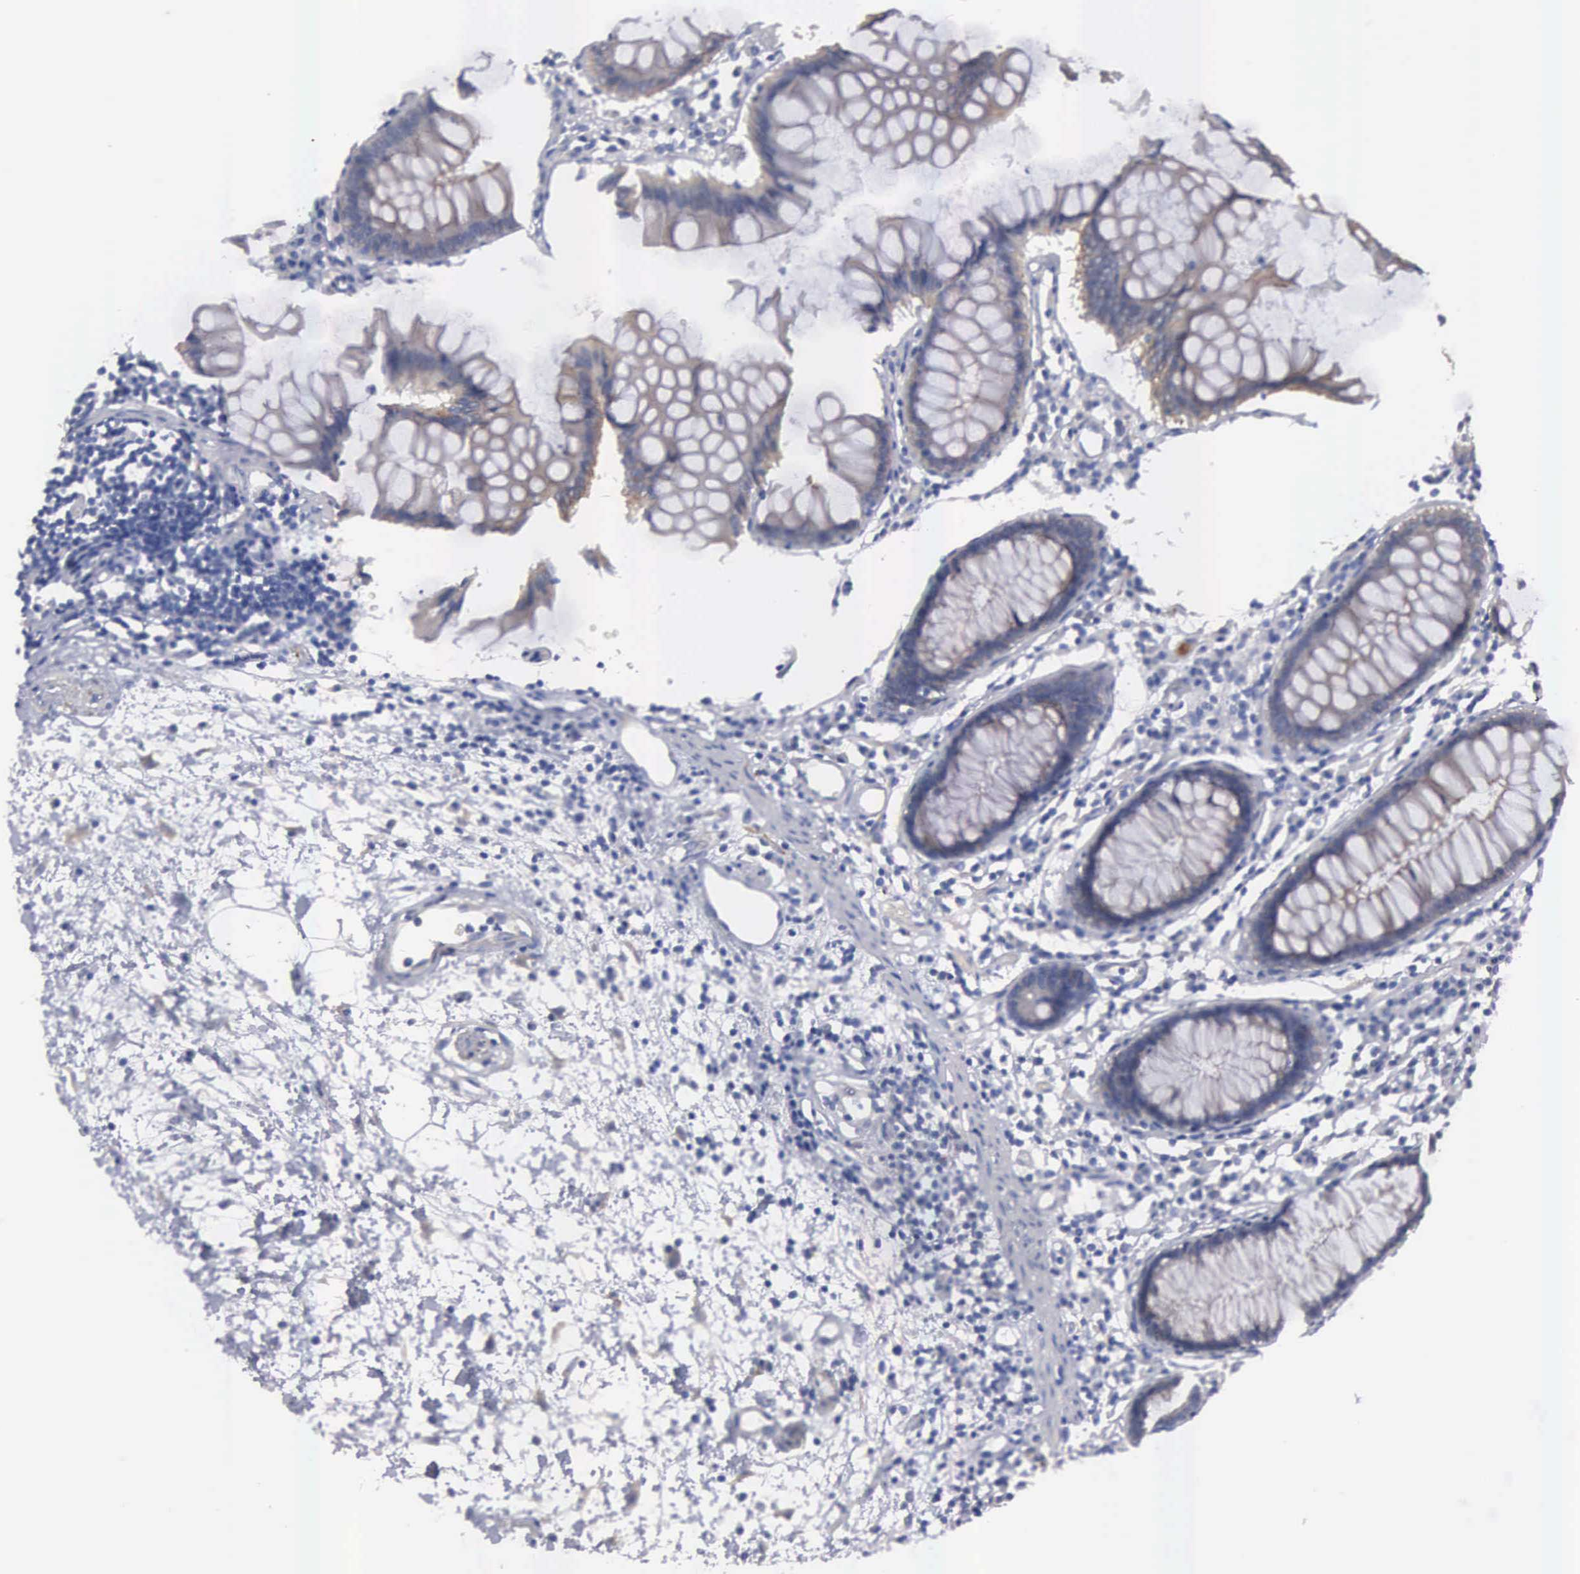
{"staining": {"intensity": "negative", "quantity": "none", "location": "none"}, "tissue": "colon", "cell_type": "Endothelial cells", "image_type": "normal", "snomed": [{"axis": "morphology", "description": "Normal tissue, NOS"}, {"axis": "topography", "description": "Colon"}], "caption": "This is an IHC image of normal human colon. There is no expression in endothelial cells.", "gene": "CEP170B", "patient": {"sex": "female", "age": 55}}